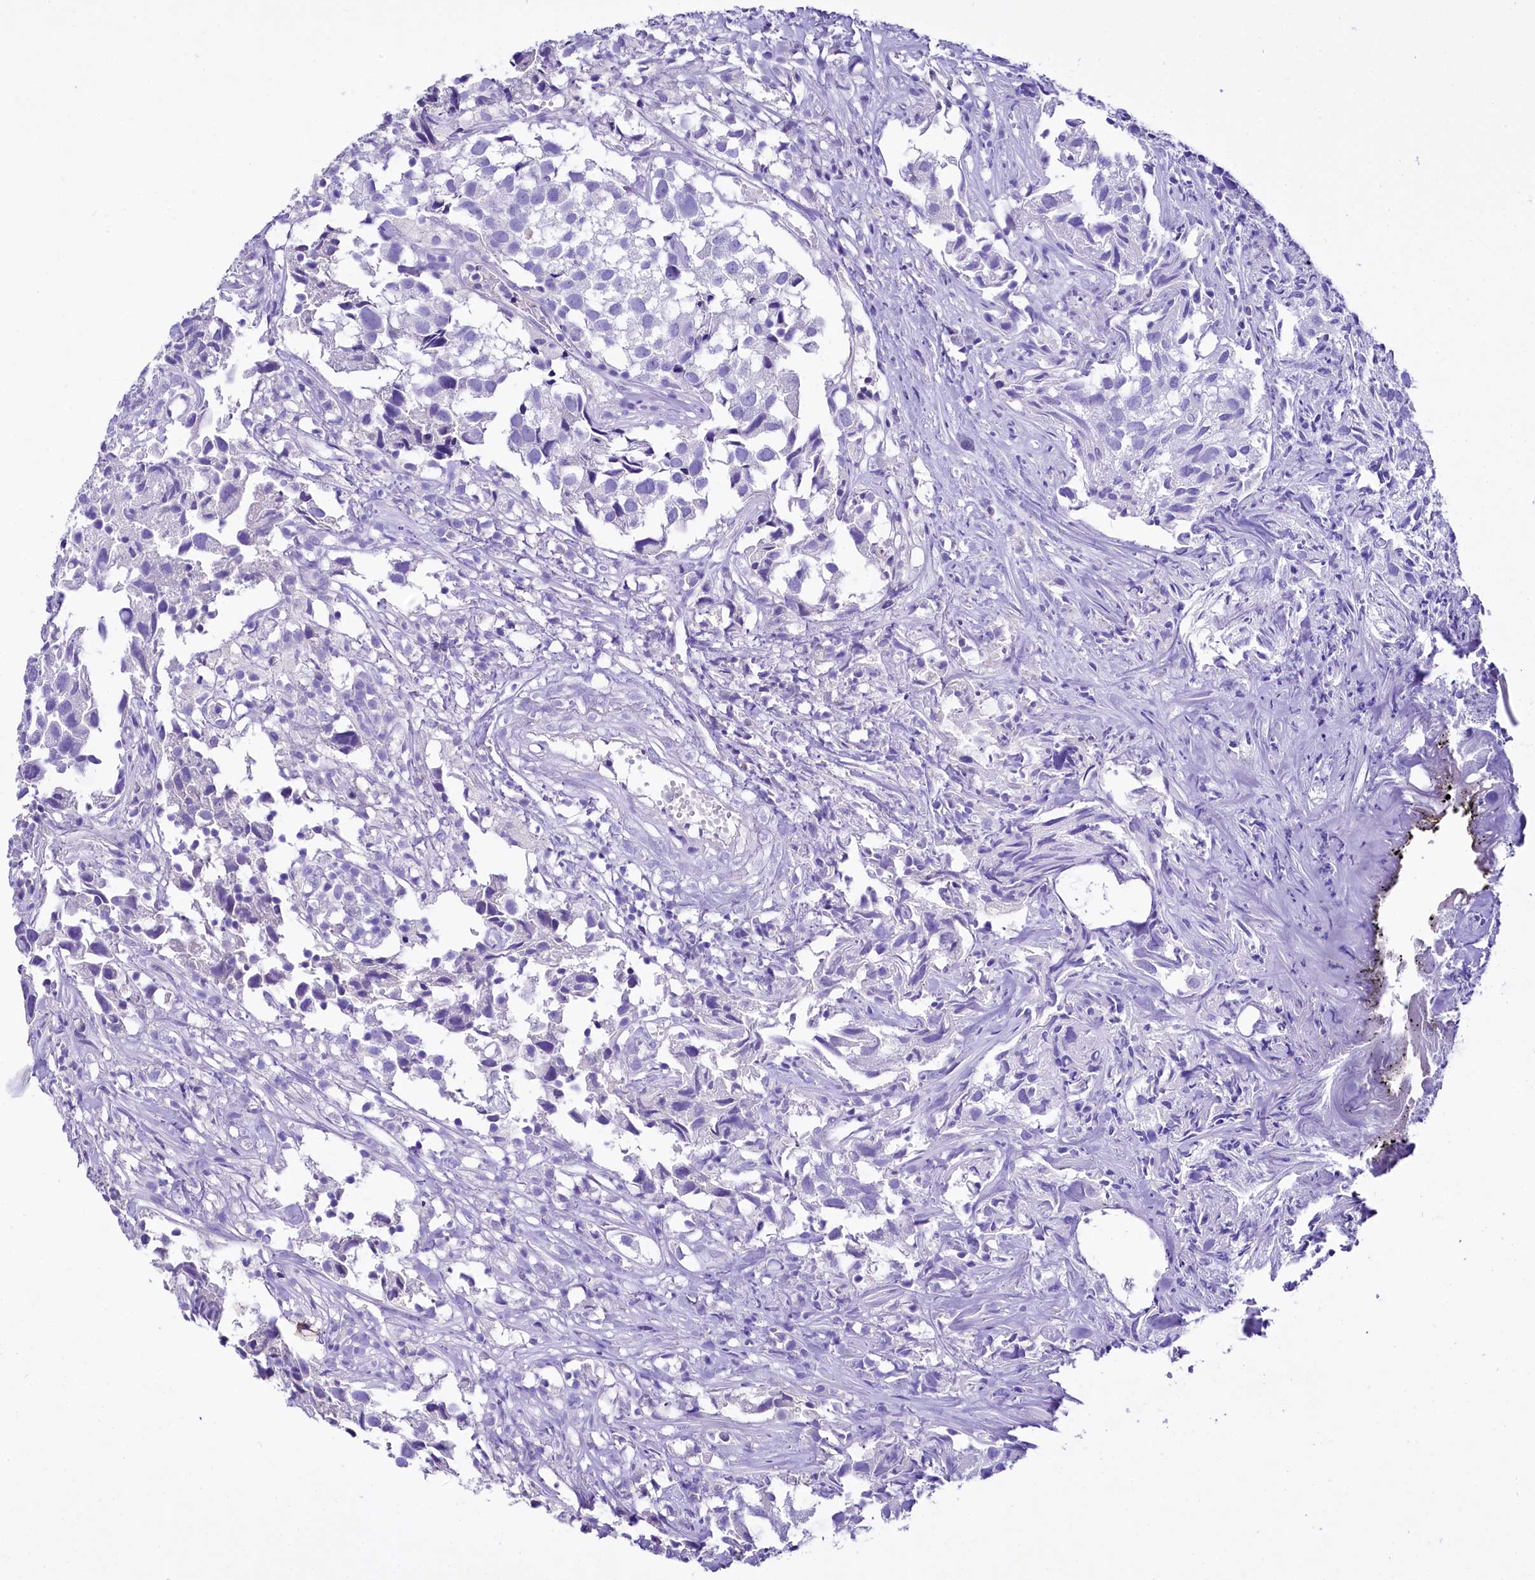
{"staining": {"intensity": "negative", "quantity": "none", "location": "none"}, "tissue": "urothelial cancer", "cell_type": "Tumor cells", "image_type": "cancer", "snomed": [{"axis": "morphology", "description": "Urothelial carcinoma, High grade"}, {"axis": "topography", "description": "Urinary bladder"}], "caption": "Human urothelial carcinoma (high-grade) stained for a protein using immunohistochemistry (IHC) demonstrates no positivity in tumor cells.", "gene": "A2ML1", "patient": {"sex": "female", "age": 75}}